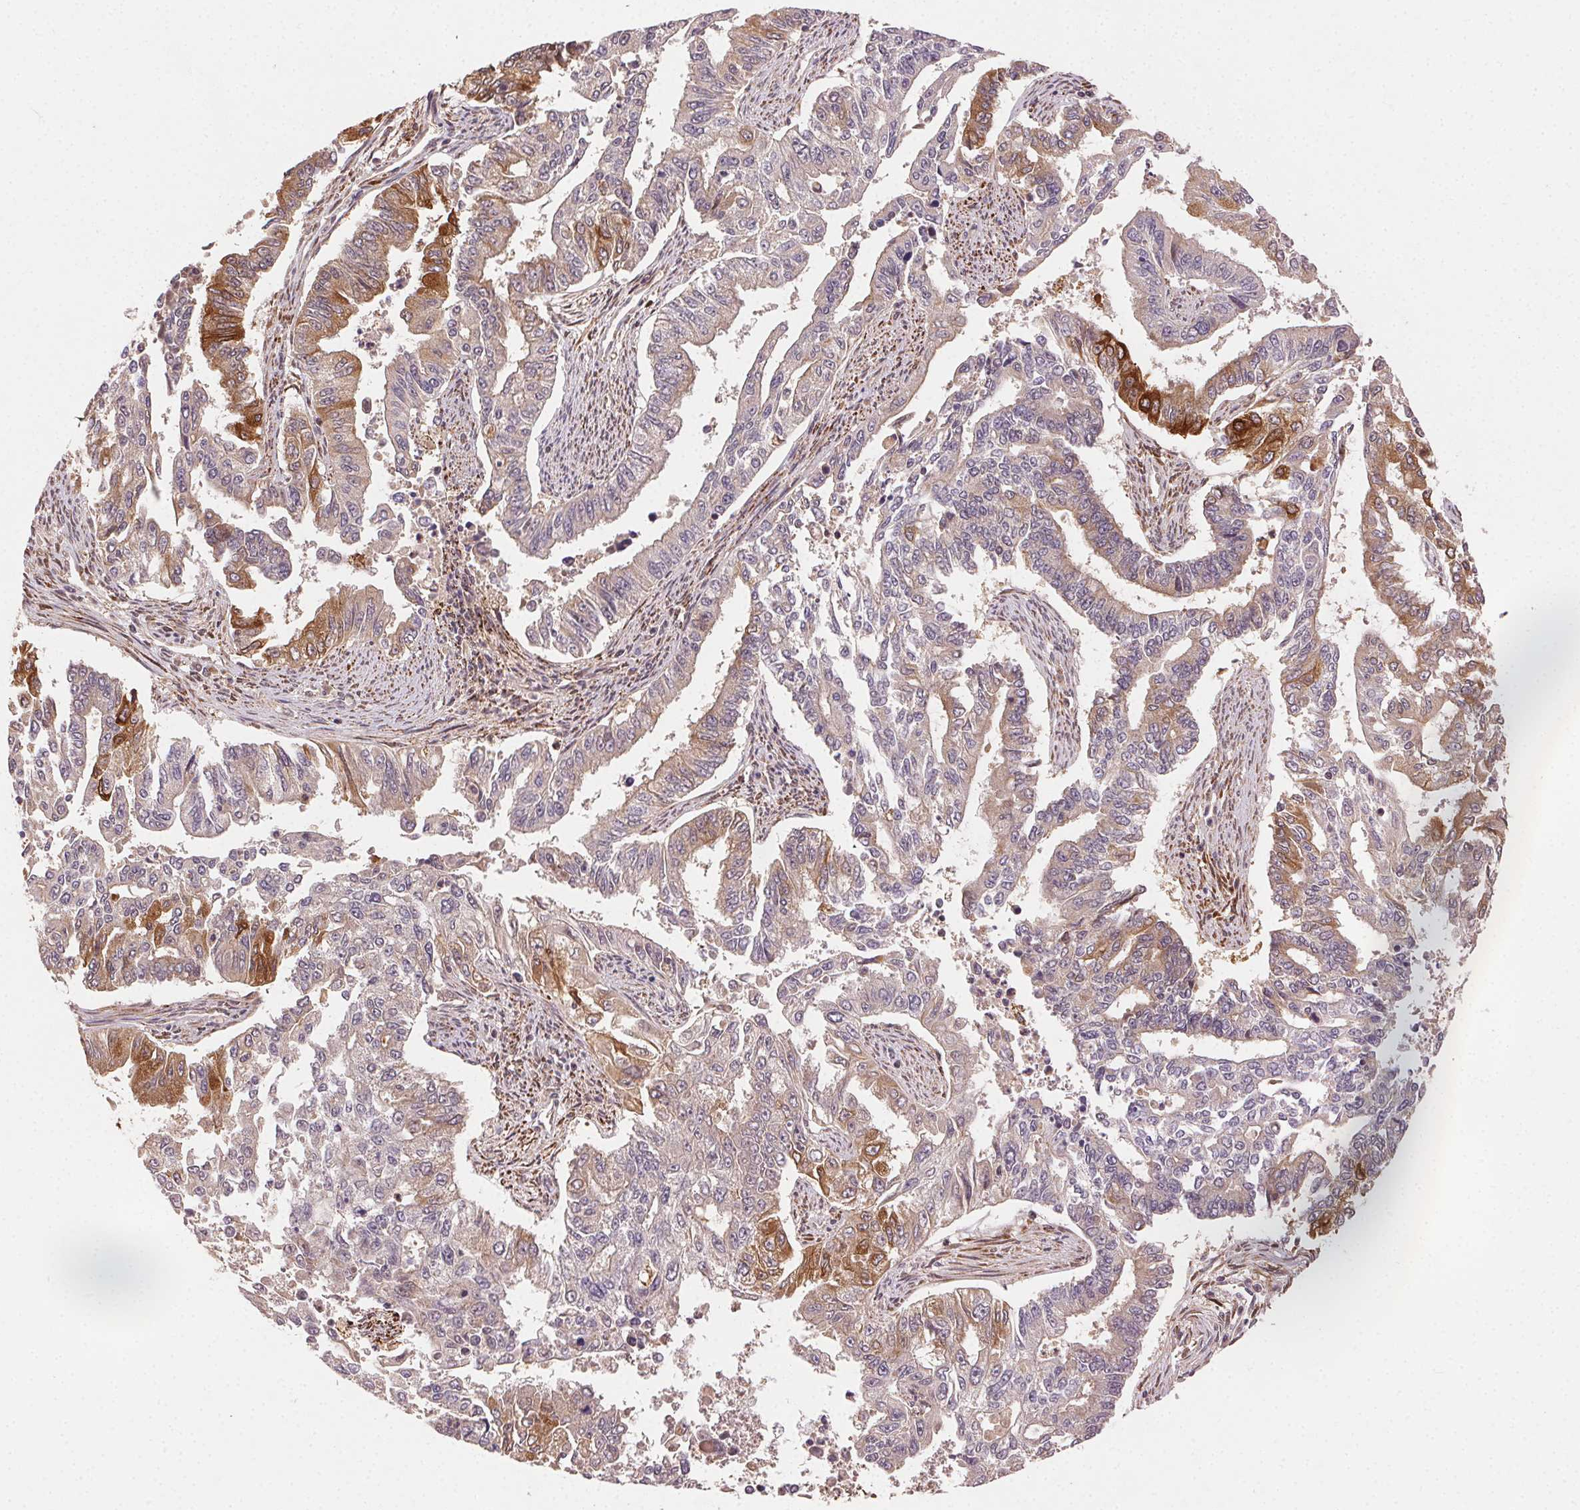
{"staining": {"intensity": "weak", "quantity": ">75%", "location": "cytoplasmic/membranous"}, "tissue": "endometrial cancer", "cell_type": "Tumor cells", "image_type": "cancer", "snomed": [{"axis": "morphology", "description": "Adenocarcinoma, NOS"}, {"axis": "topography", "description": "Uterus"}], "caption": "IHC of human adenocarcinoma (endometrial) shows low levels of weak cytoplasmic/membranous positivity in about >75% of tumor cells.", "gene": "KLHL15", "patient": {"sex": "female", "age": 59}}